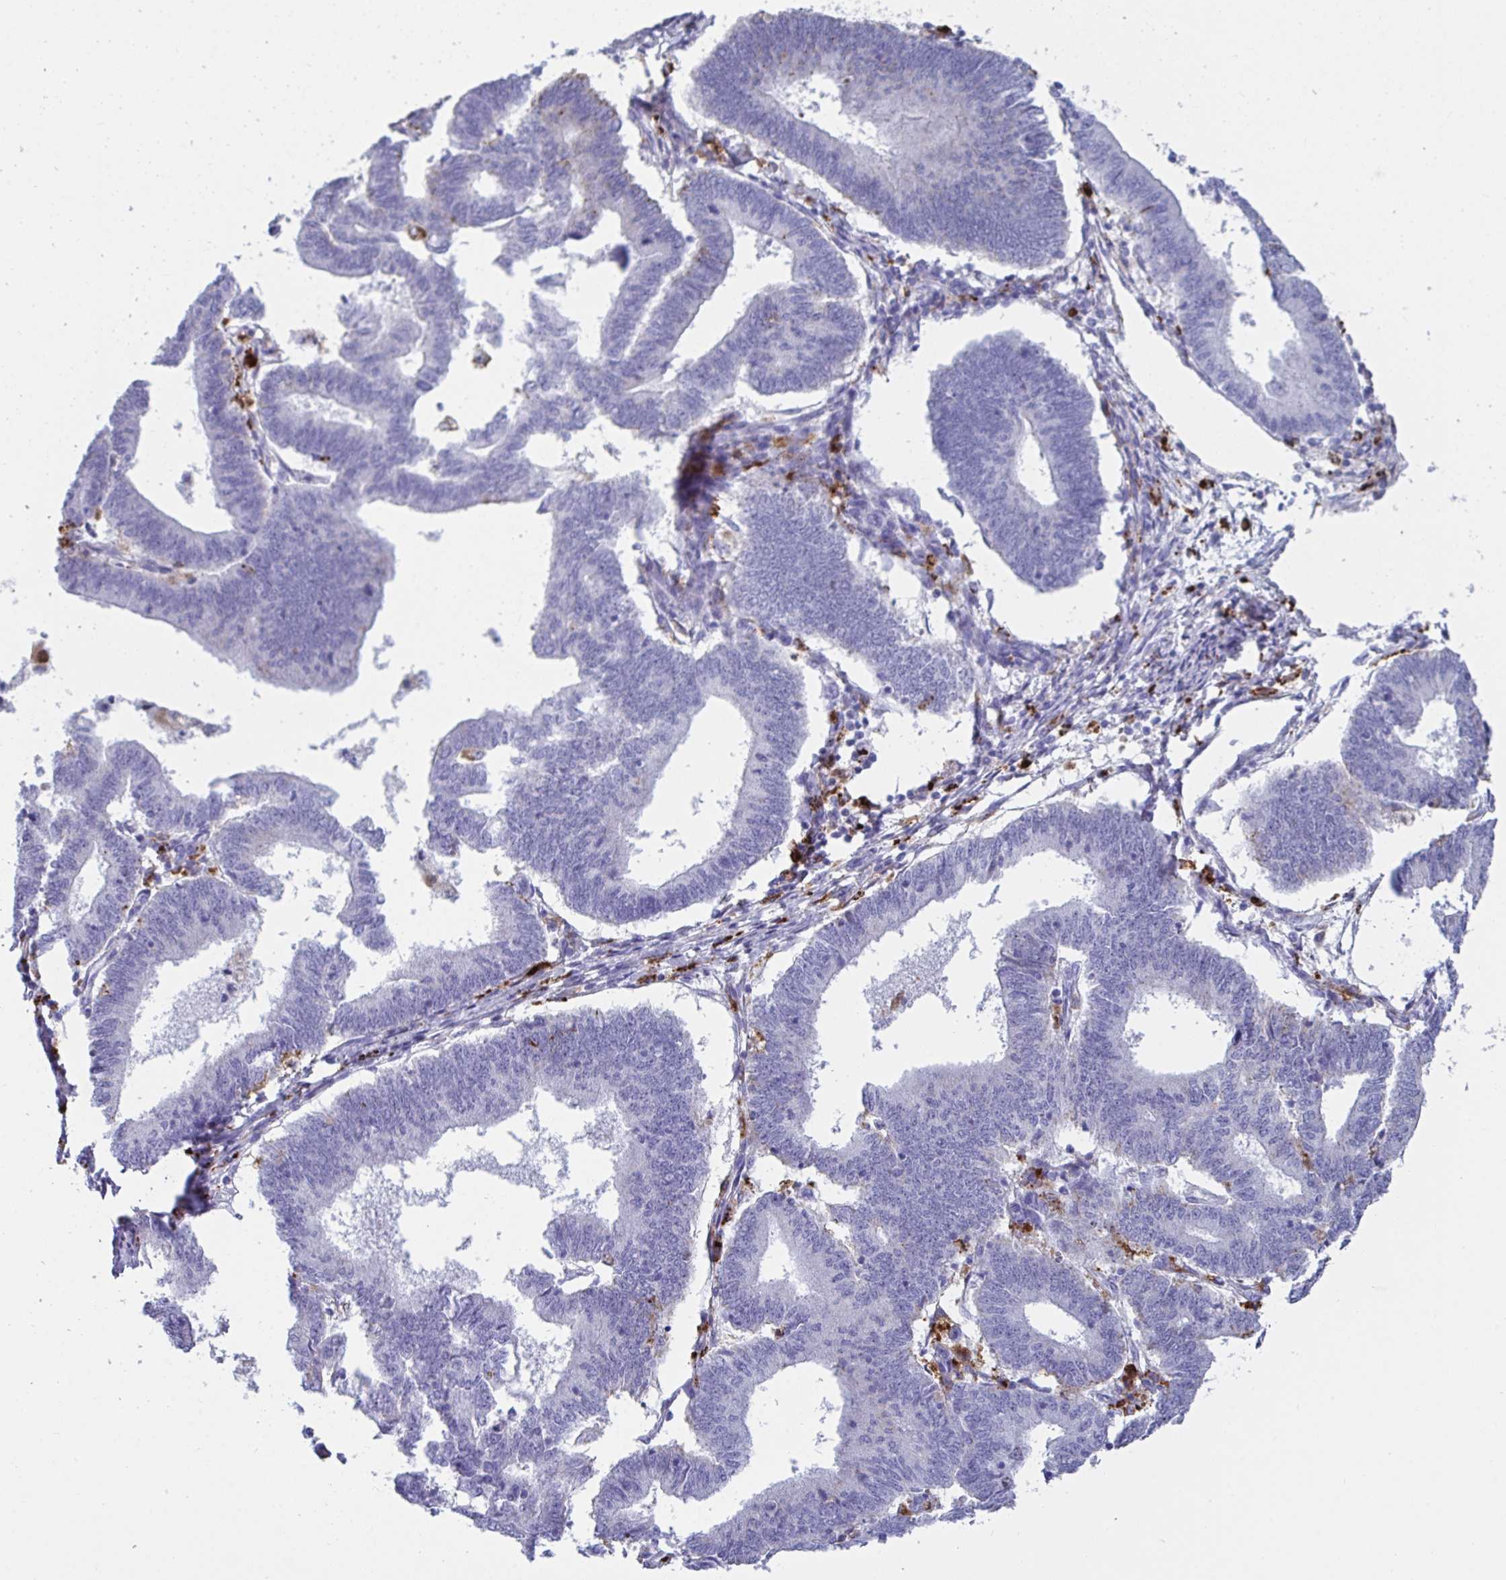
{"staining": {"intensity": "negative", "quantity": "none", "location": "none"}, "tissue": "endometrial cancer", "cell_type": "Tumor cells", "image_type": "cancer", "snomed": [{"axis": "morphology", "description": "Adenocarcinoma, NOS"}, {"axis": "topography", "description": "Endometrium"}], "caption": "This is an immunohistochemistry photomicrograph of human endometrial cancer (adenocarcinoma). There is no staining in tumor cells.", "gene": "CPVL", "patient": {"sex": "female", "age": 70}}